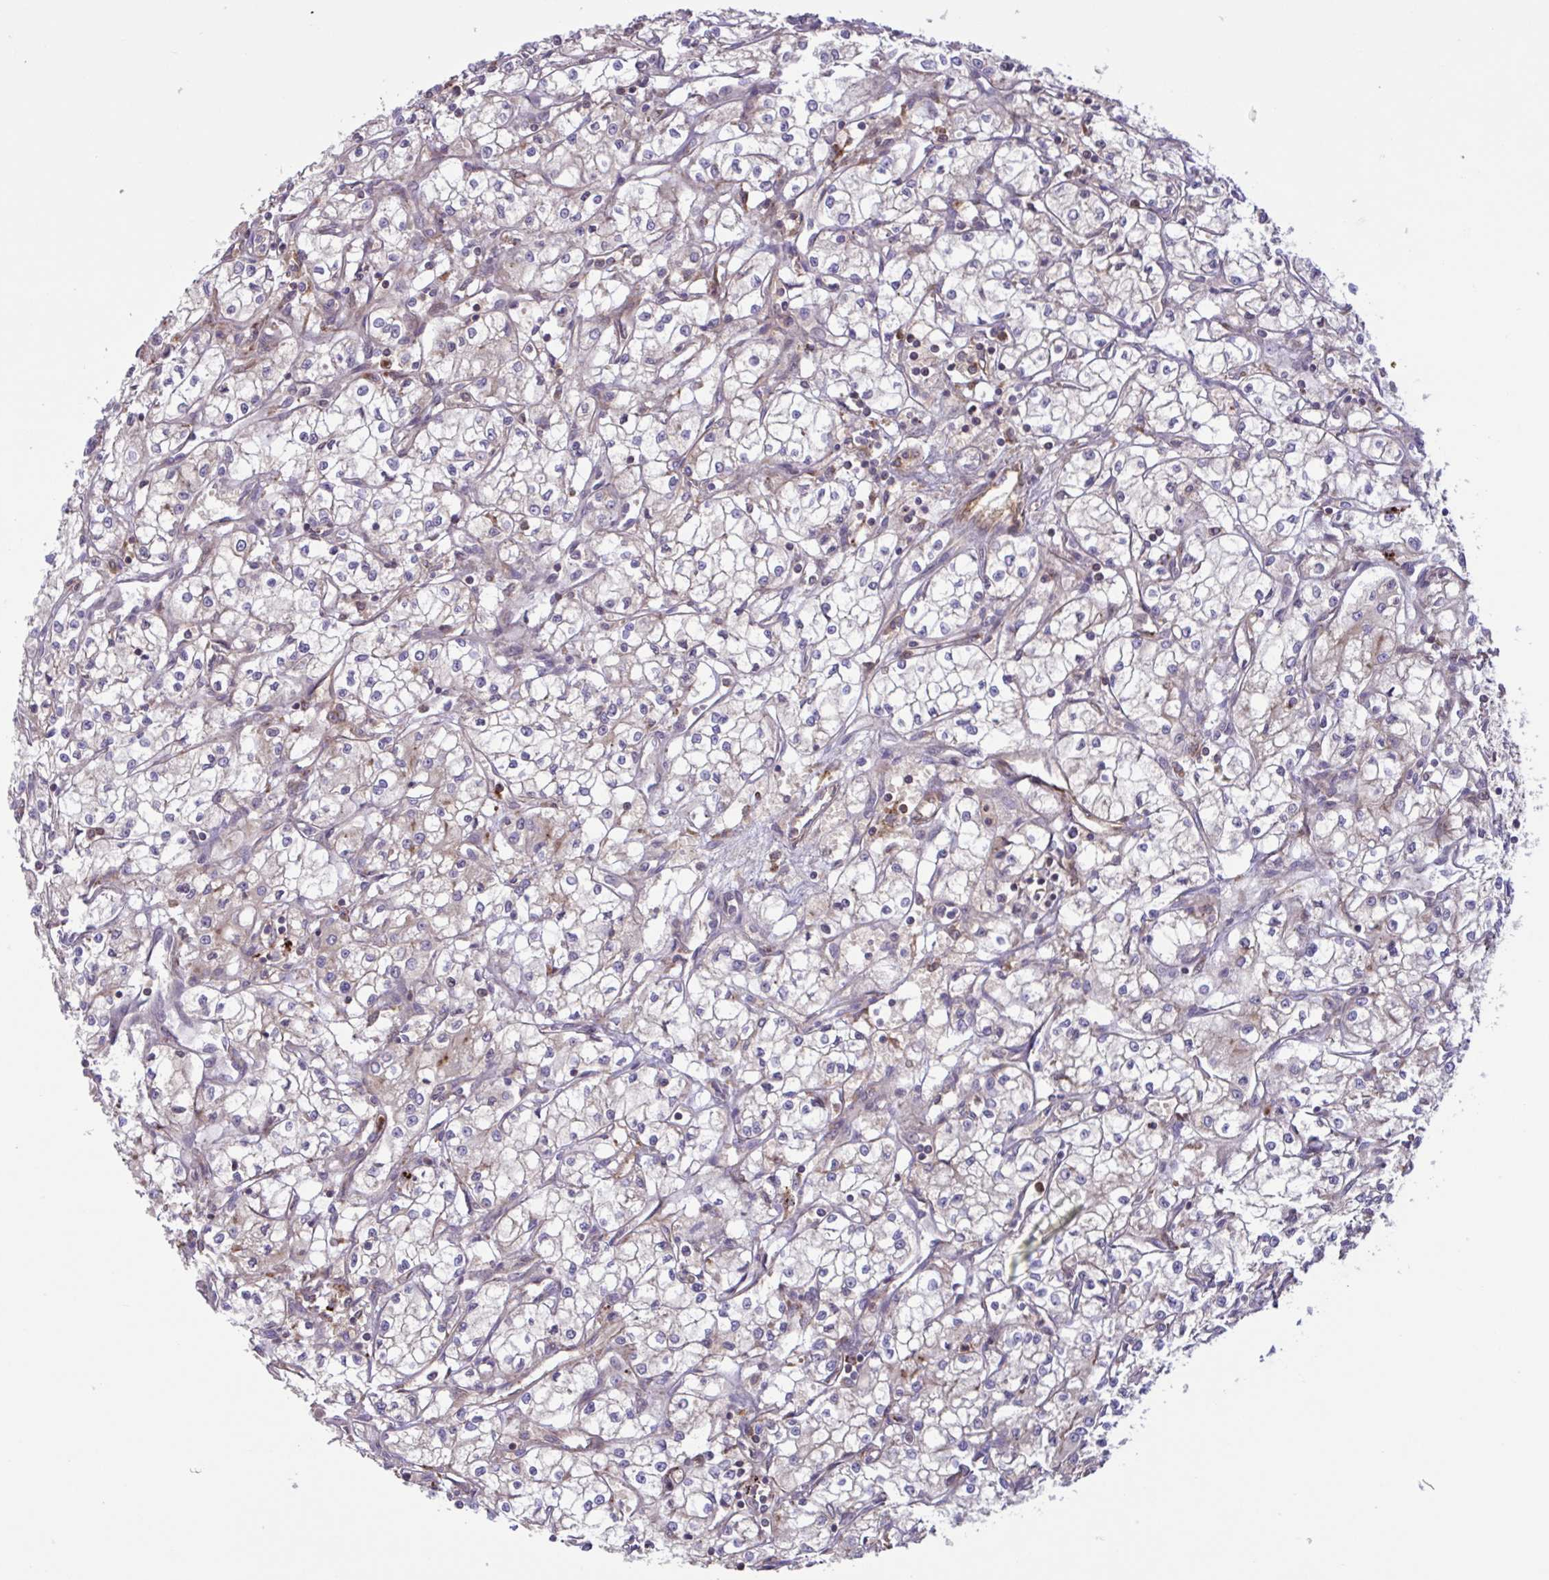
{"staining": {"intensity": "negative", "quantity": "none", "location": "none"}, "tissue": "renal cancer", "cell_type": "Tumor cells", "image_type": "cancer", "snomed": [{"axis": "morphology", "description": "Adenocarcinoma, NOS"}, {"axis": "topography", "description": "Kidney"}], "caption": "High magnification brightfield microscopy of renal cancer stained with DAB (brown) and counterstained with hematoxylin (blue): tumor cells show no significant staining.", "gene": "IL1R1", "patient": {"sex": "male", "age": 59}}